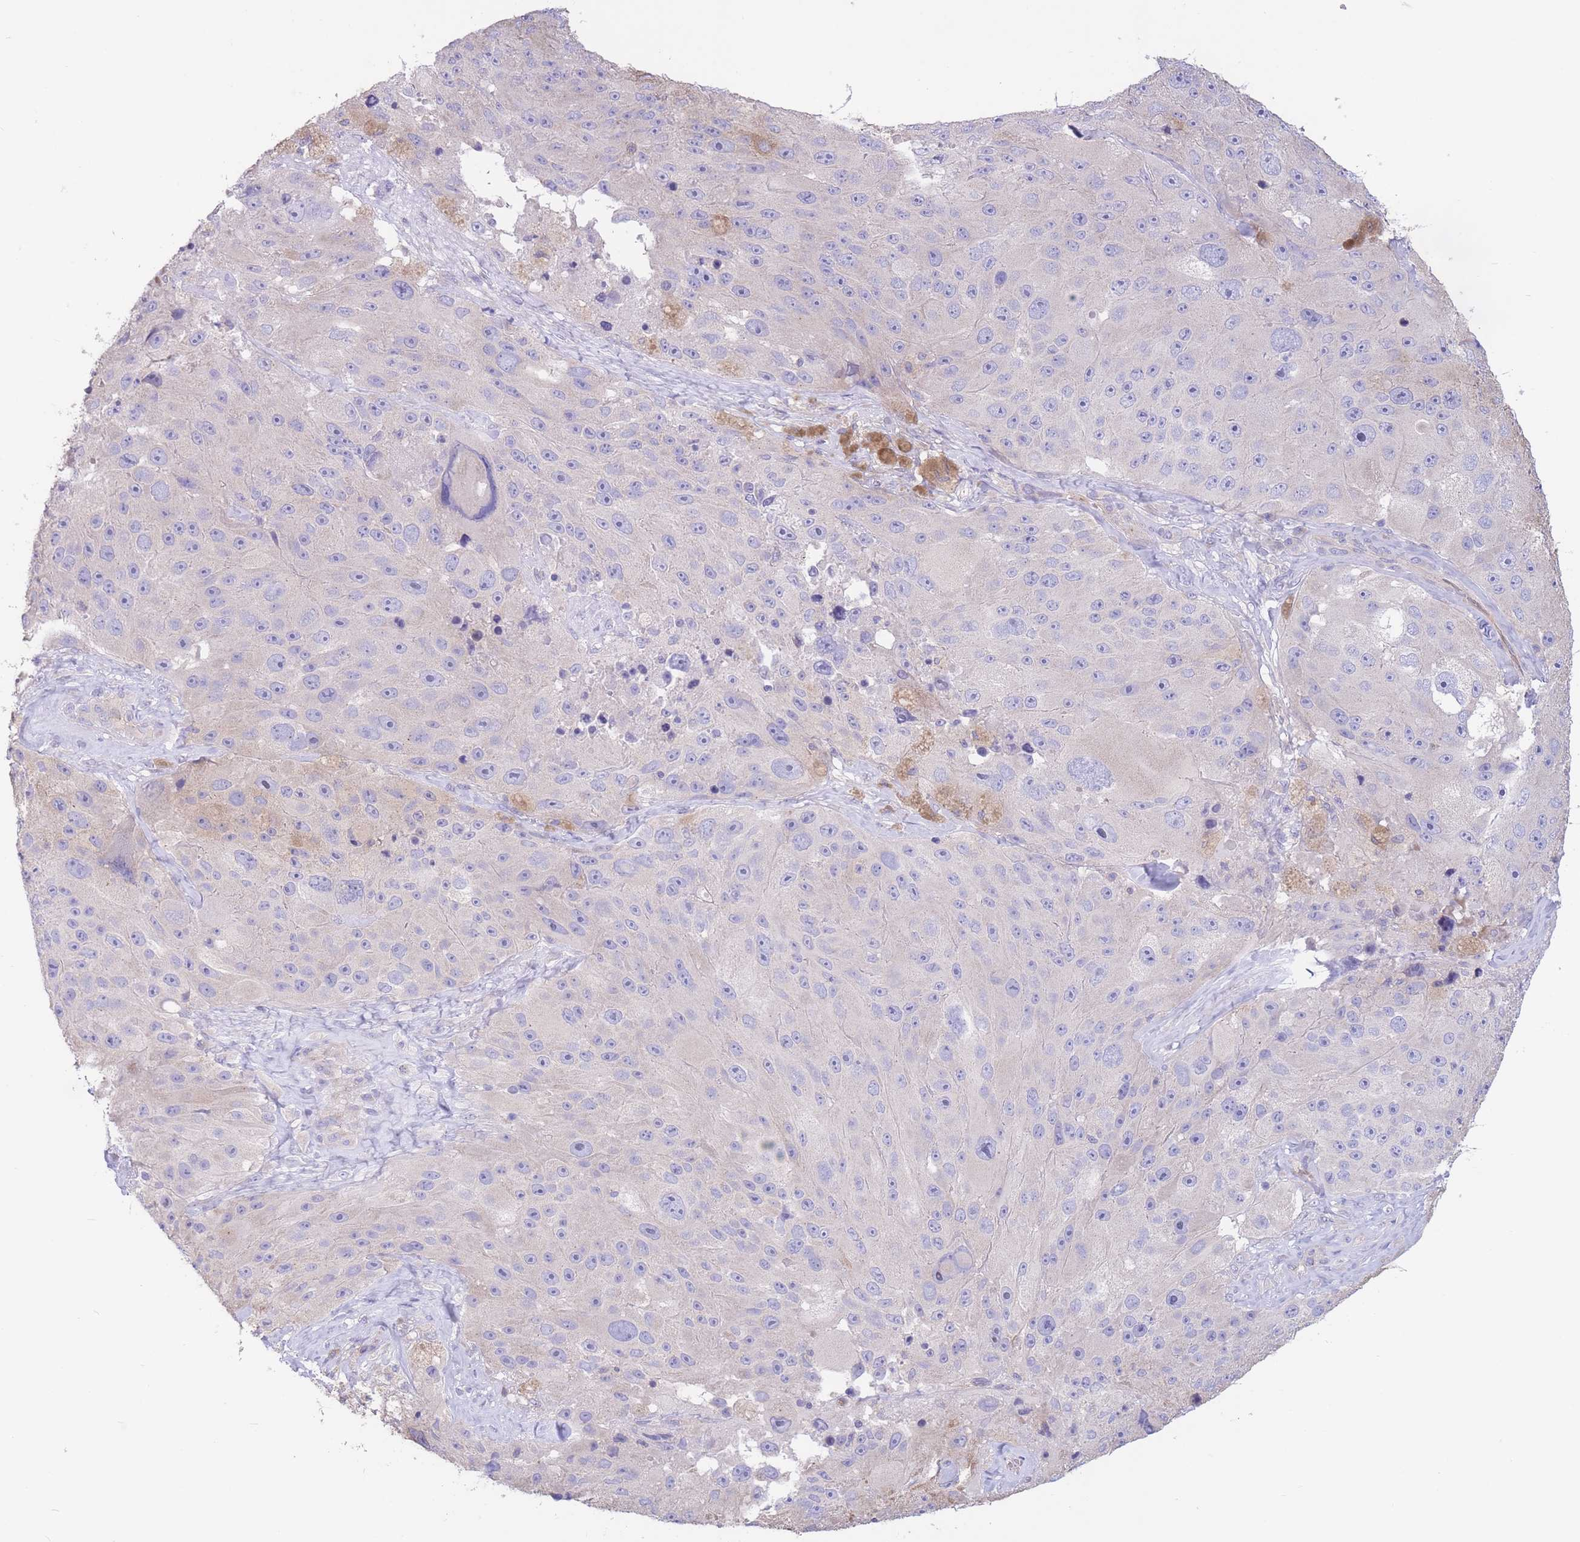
{"staining": {"intensity": "negative", "quantity": "none", "location": "none"}, "tissue": "melanoma", "cell_type": "Tumor cells", "image_type": "cancer", "snomed": [{"axis": "morphology", "description": "Malignant melanoma, Metastatic site"}, {"axis": "topography", "description": "Lymph node"}], "caption": "Malignant melanoma (metastatic site) stained for a protein using immunohistochemistry reveals no expression tumor cells.", "gene": "ALS2CL", "patient": {"sex": "male", "age": 62}}